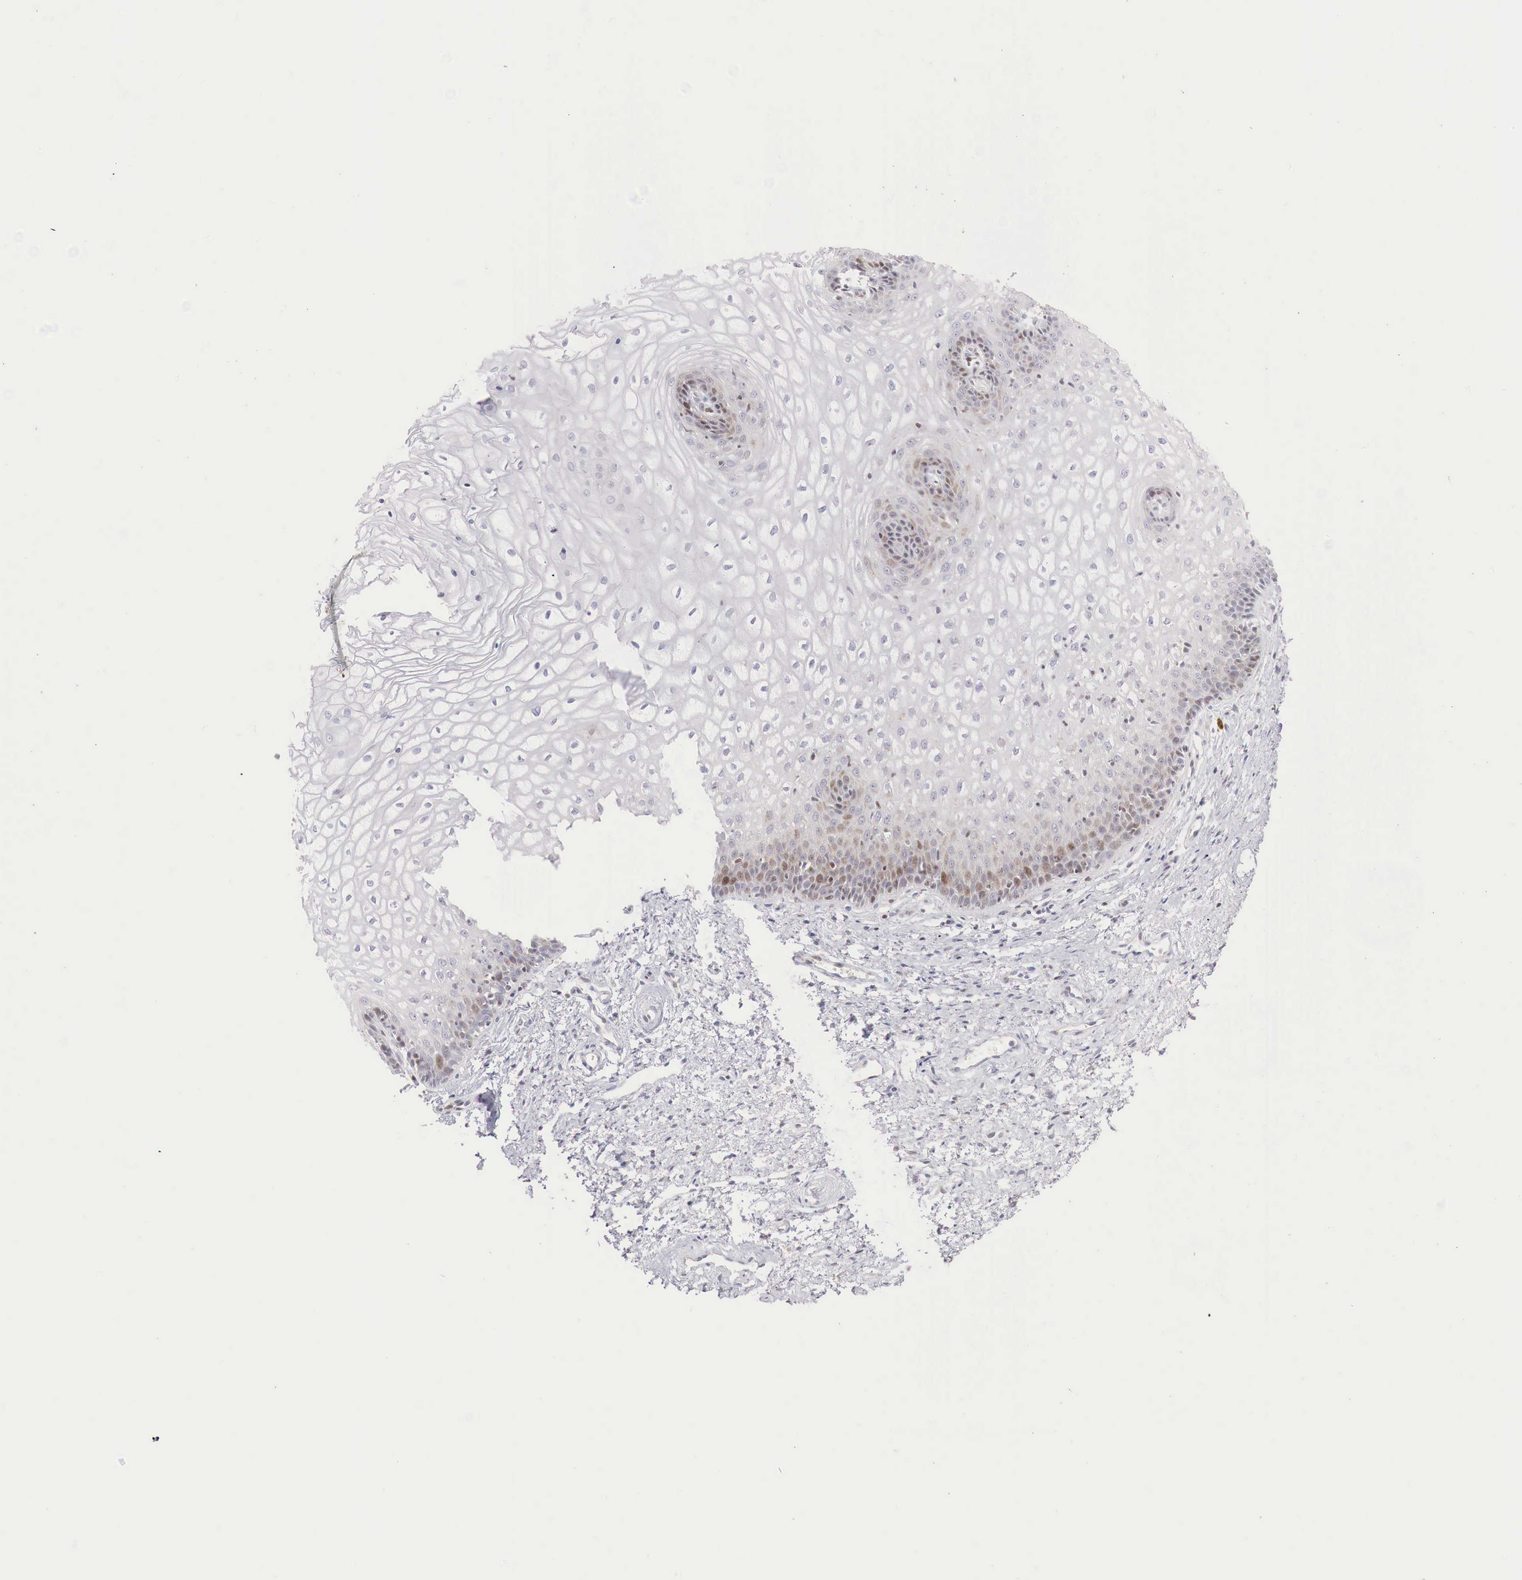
{"staining": {"intensity": "weak", "quantity": "25%-75%", "location": "cytoplasmic/membranous,nuclear"}, "tissue": "vagina", "cell_type": "Squamous epithelial cells", "image_type": "normal", "snomed": [{"axis": "morphology", "description": "Normal tissue, NOS"}, {"axis": "topography", "description": "Vagina"}], "caption": "Squamous epithelial cells show low levels of weak cytoplasmic/membranous,nuclear expression in approximately 25%-75% of cells in unremarkable vagina. Nuclei are stained in blue.", "gene": "CLCN5", "patient": {"sex": "female", "age": 34}}